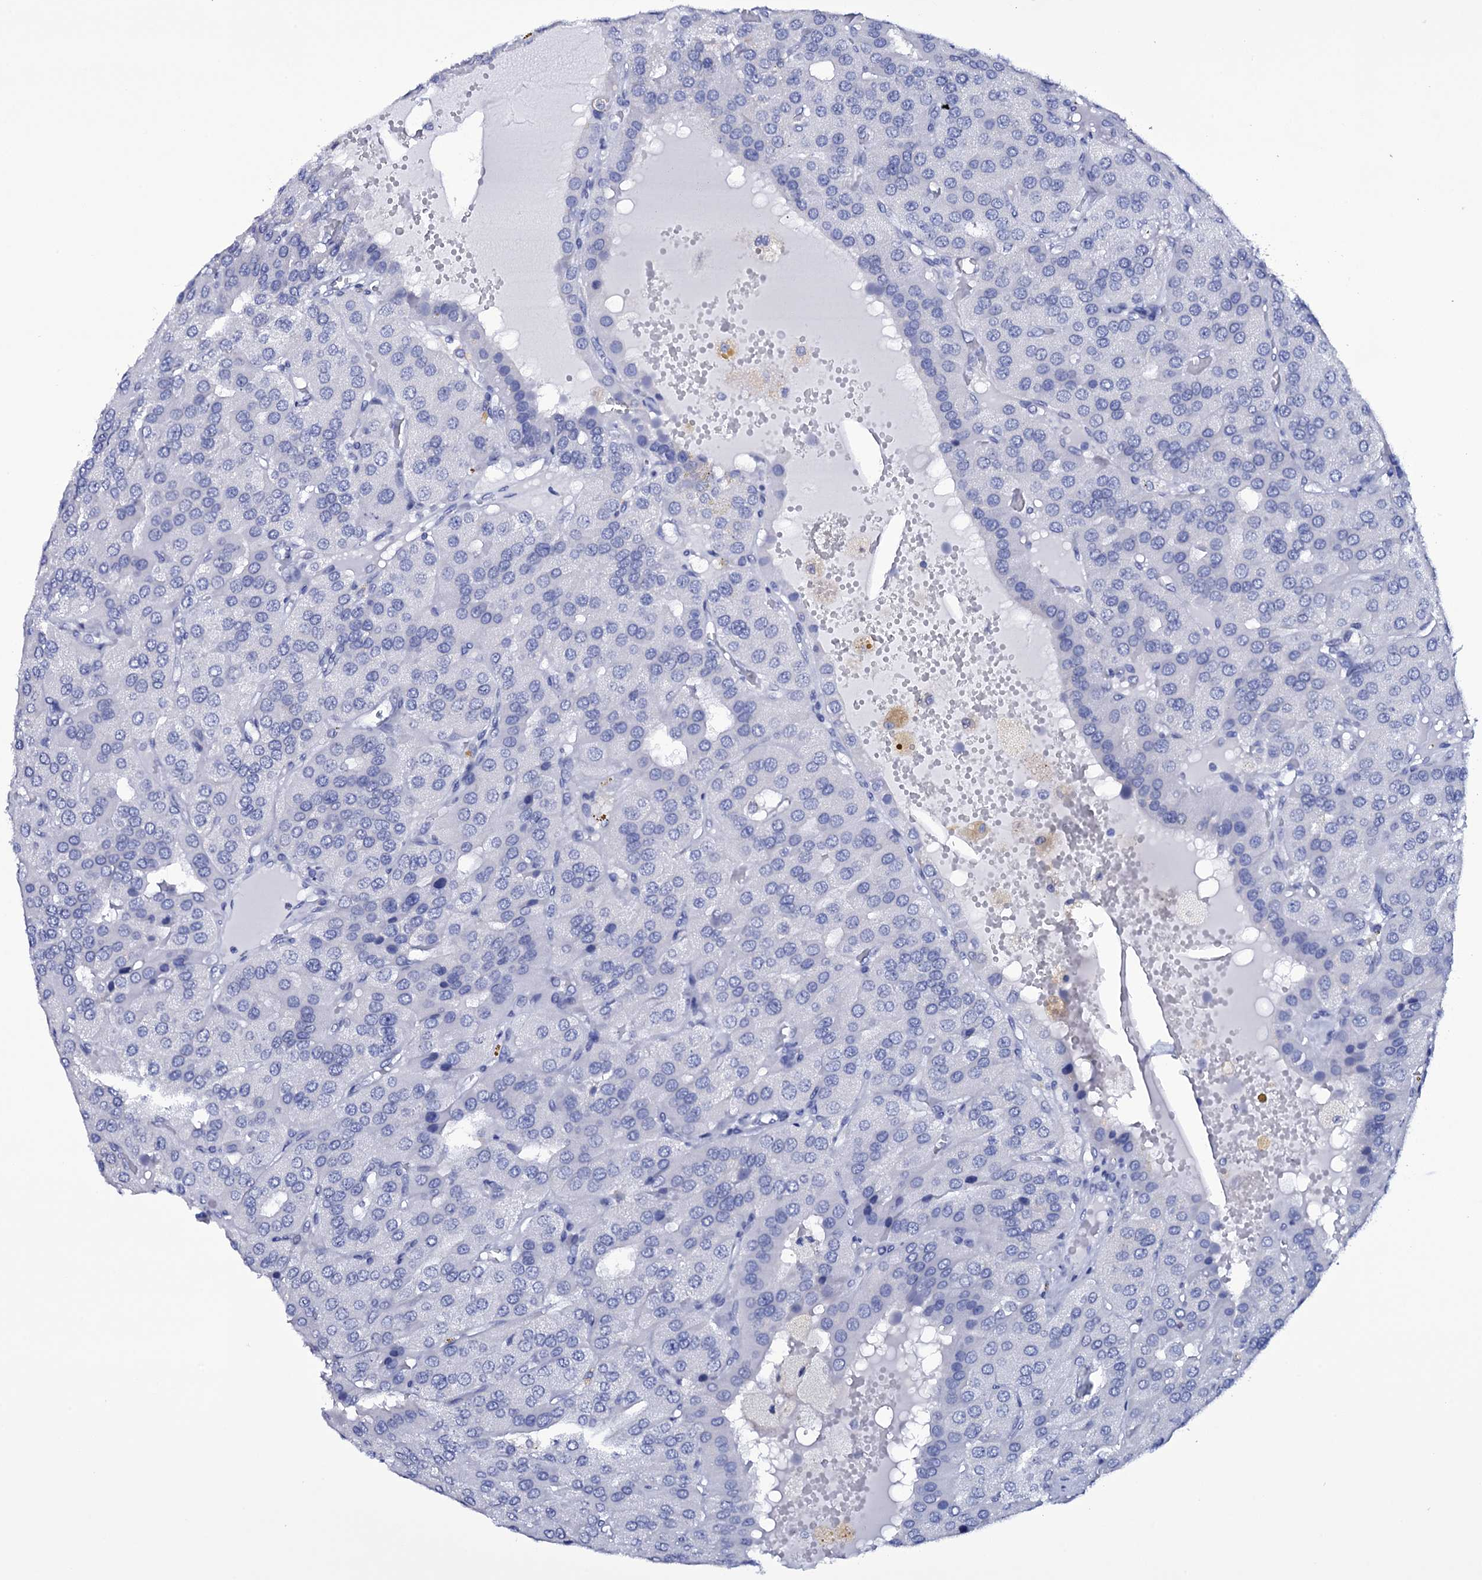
{"staining": {"intensity": "negative", "quantity": "none", "location": "none"}, "tissue": "parathyroid gland", "cell_type": "Glandular cells", "image_type": "normal", "snomed": [{"axis": "morphology", "description": "Normal tissue, NOS"}, {"axis": "morphology", "description": "Adenoma, NOS"}, {"axis": "topography", "description": "Parathyroid gland"}], "caption": "A micrograph of parathyroid gland stained for a protein exhibits no brown staining in glandular cells. The staining was performed using DAB (3,3'-diaminobenzidine) to visualize the protein expression in brown, while the nuclei were stained in blue with hematoxylin (Magnification: 20x).", "gene": "ITPRID2", "patient": {"sex": "female", "age": 86}}